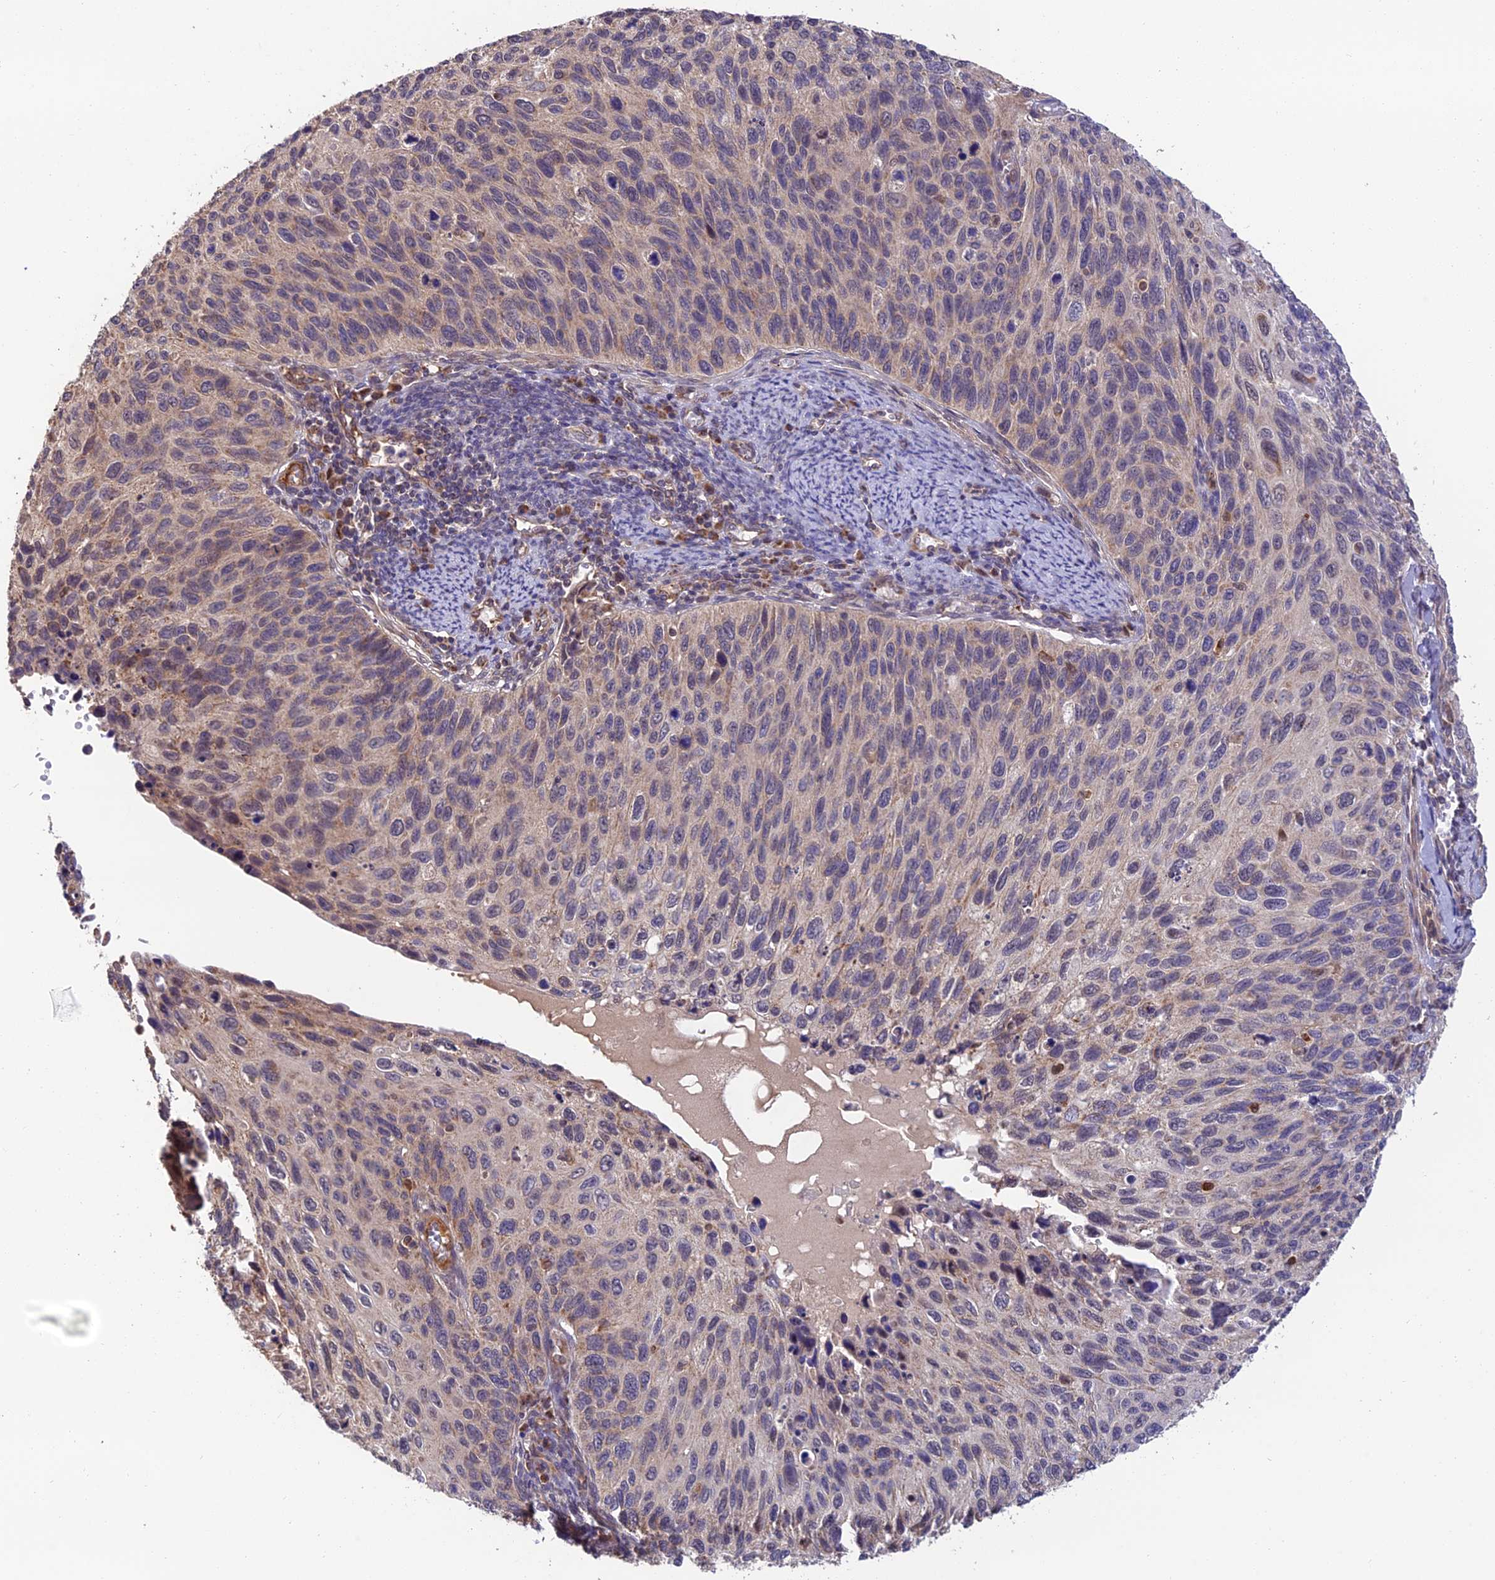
{"staining": {"intensity": "weak", "quantity": "<25%", "location": "cytoplasmic/membranous"}, "tissue": "cervical cancer", "cell_type": "Tumor cells", "image_type": "cancer", "snomed": [{"axis": "morphology", "description": "Squamous cell carcinoma, NOS"}, {"axis": "topography", "description": "Cervix"}], "caption": "Immunohistochemical staining of human cervical cancer shows no significant expression in tumor cells.", "gene": "MNS1", "patient": {"sex": "female", "age": 70}}